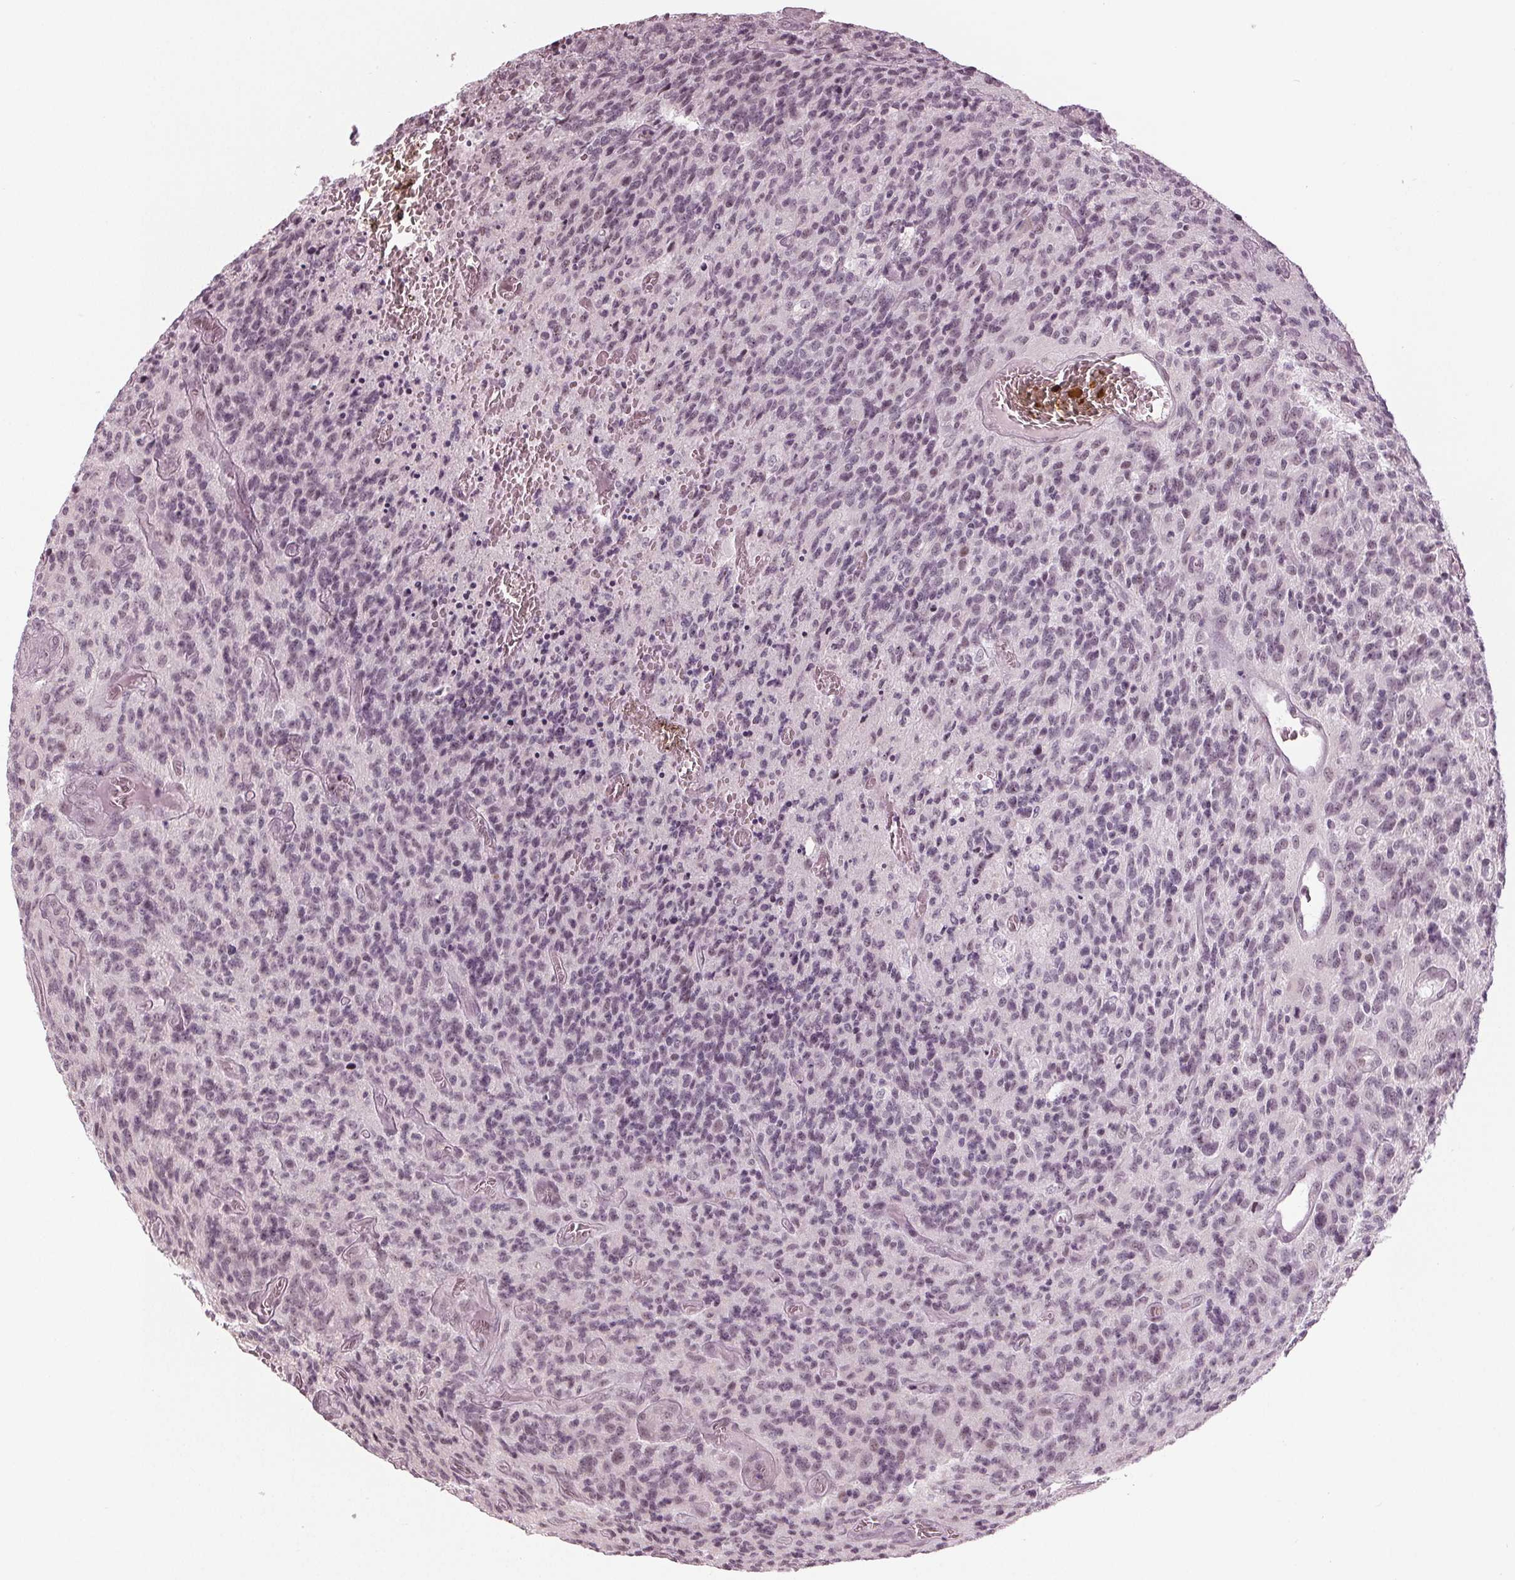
{"staining": {"intensity": "negative", "quantity": "none", "location": "none"}, "tissue": "glioma", "cell_type": "Tumor cells", "image_type": "cancer", "snomed": [{"axis": "morphology", "description": "Glioma, malignant, High grade"}, {"axis": "topography", "description": "Brain"}], "caption": "A photomicrograph of glioma stained for a protein demonstrates no brown staining in tumor cells.", "gene": "ADPRHL1", "patient": {"sex": "male", "age": 76}}